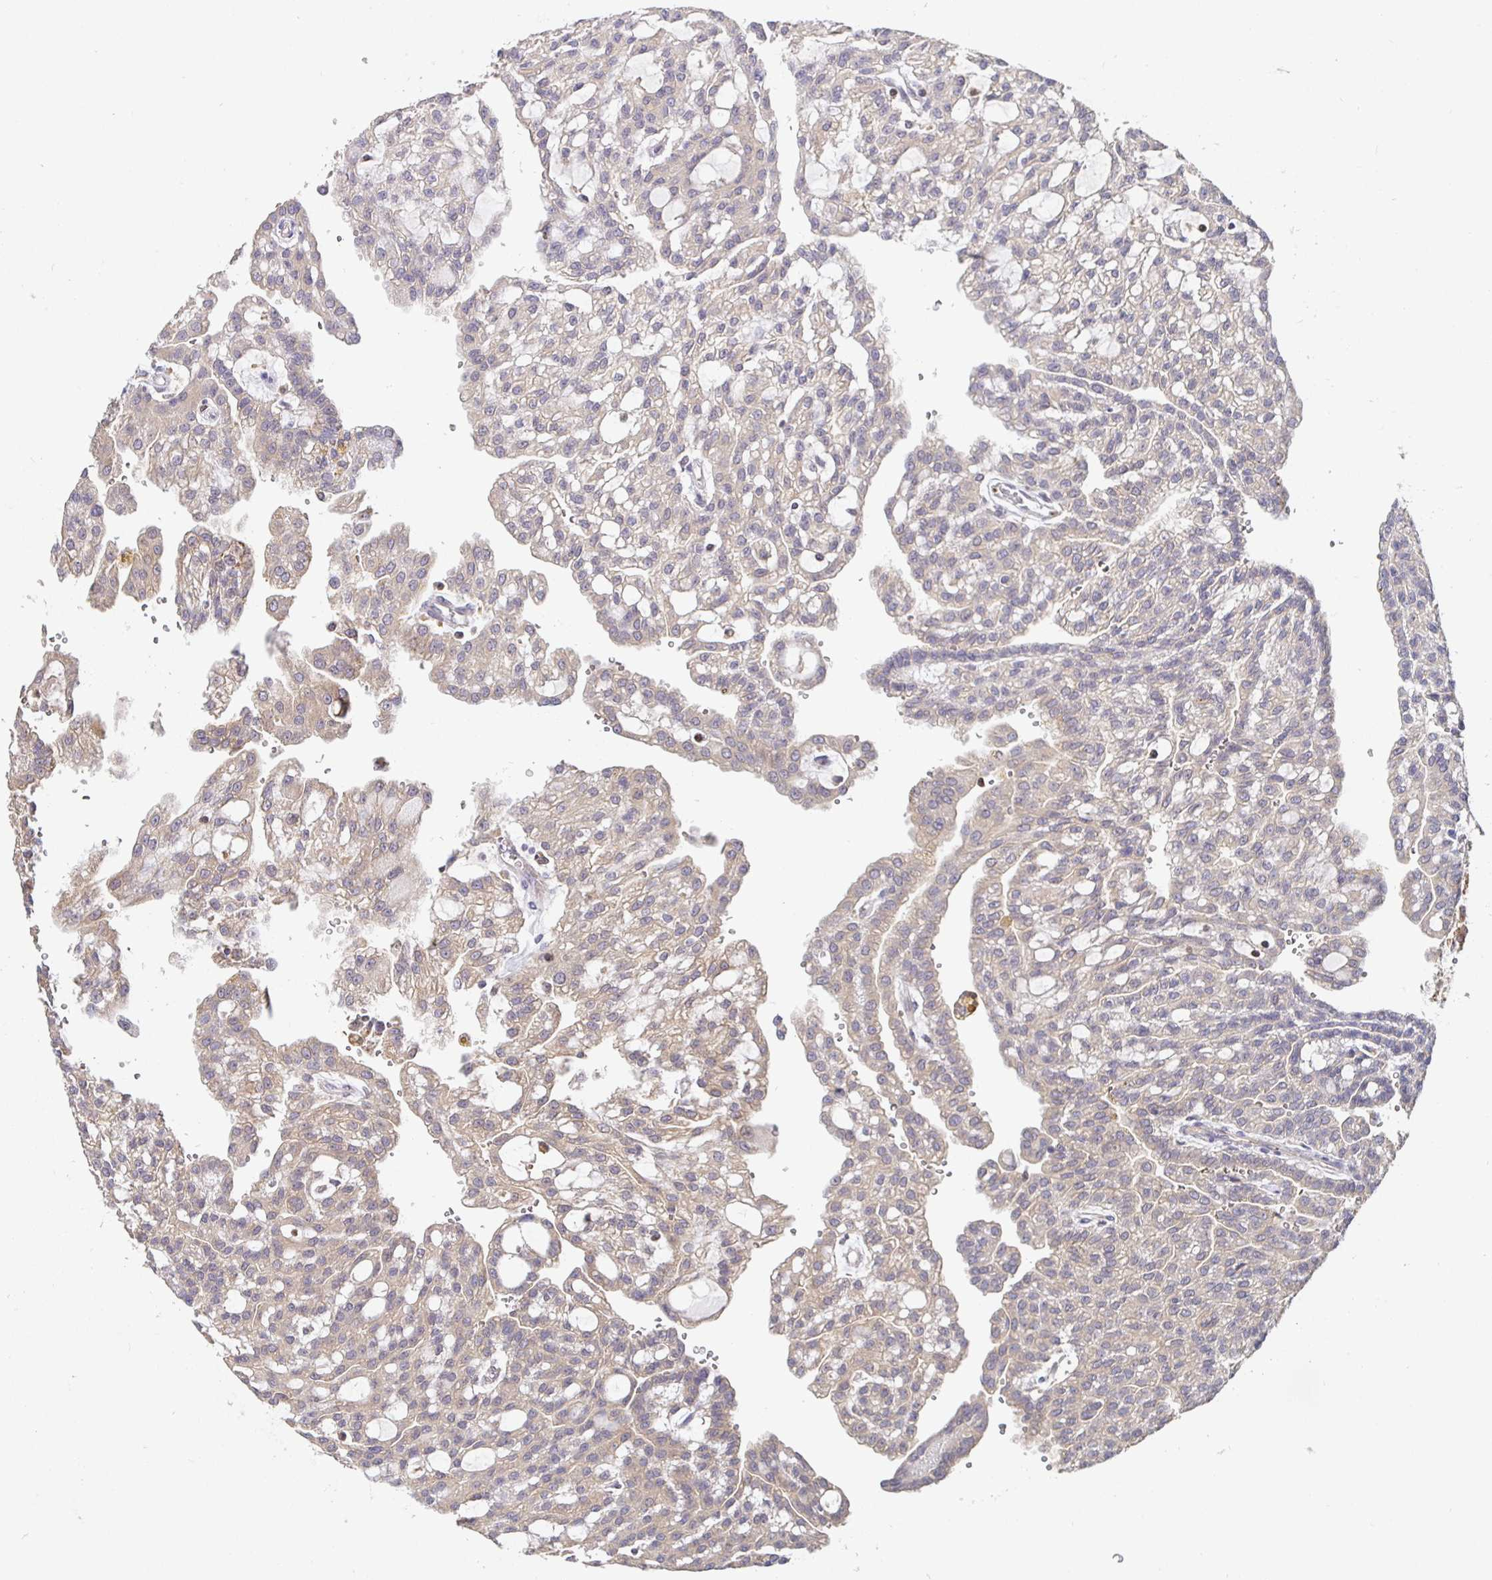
{"staining": {"intensity": "weak", "quantity": "25%-75%", "location": "cytoplasmic/membranous"}, "tissue": "renal cancer", "cell_type": "Tumor cells", "image_type": "cancer", "snomed": [{"axis": "morphology", "description": "Adenocarcinoma, NOS"}, {"axis": "topography", "description": "Kidney"}], "caption": "Renal adenocarcinoma tissue exhibits weak cytoplasmic/membranous expression in approximately 25%-75% of tumor cells, visualized by immunohistochemistry.", "gene": "SATB1", "patient": {"sex": "male", "age": 63}}